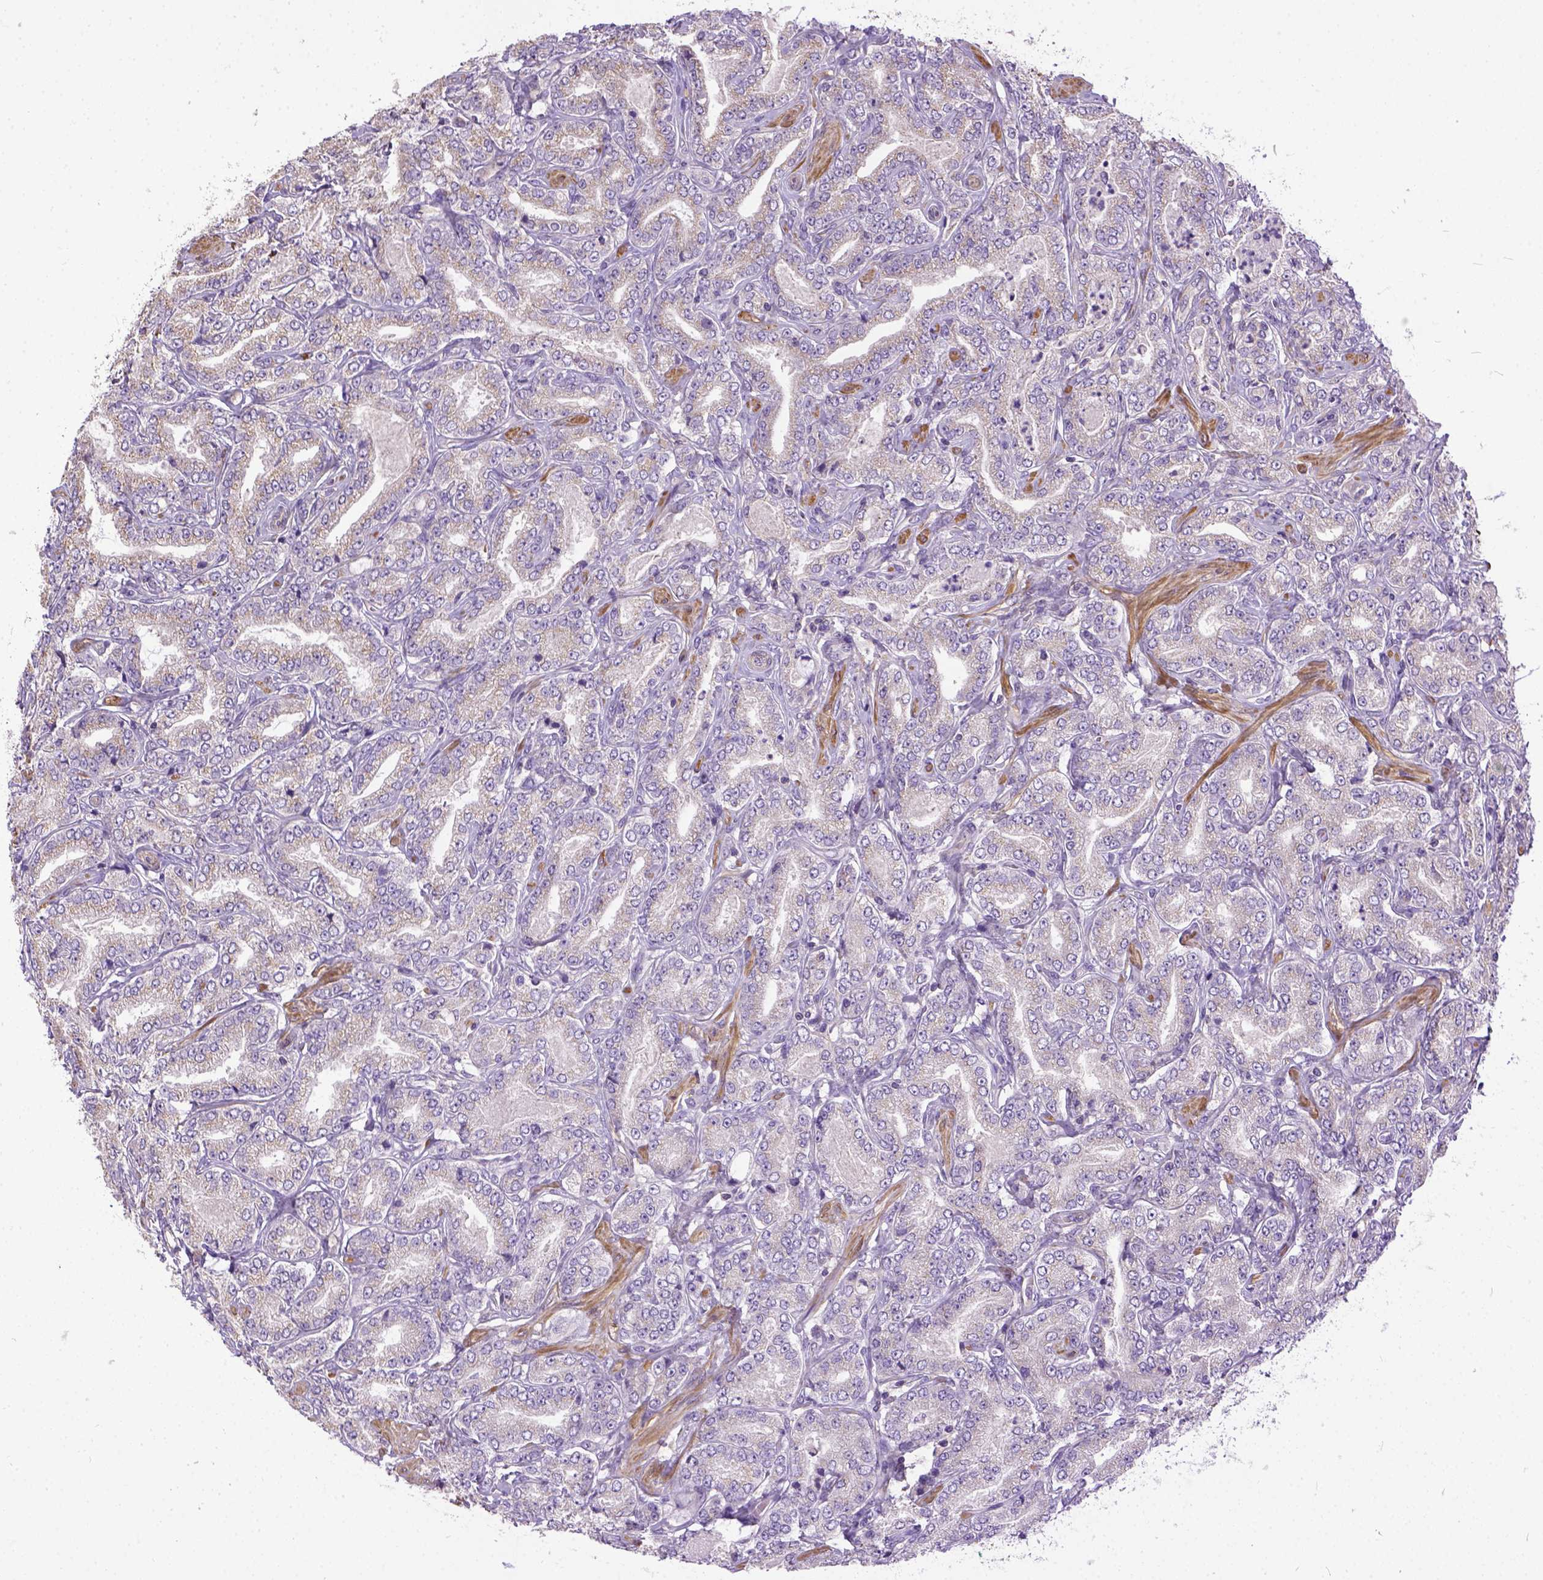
{"staining": {"intensity": "negative", "quantity": "none", "location": "none"}, "tissue": "prostate cancer", "cell_type": "Tumor cells", "image_type": "cancer", "snomed": [{"axis": "morphology", "description": "Adenocarcinoma, NOS"}, {"axis": "topography", "description": "Prostate"}], "caption": "Prostate adenocarcinoma was stained to show a protein in brown. There is no significant staining in tumor cells. (Brightfield microscopy of DAB (3,3'-diaminobenzidine) IHC at high magnification).", "gene": "BANF2", "patient": {"sex": "male", "age": 64}}